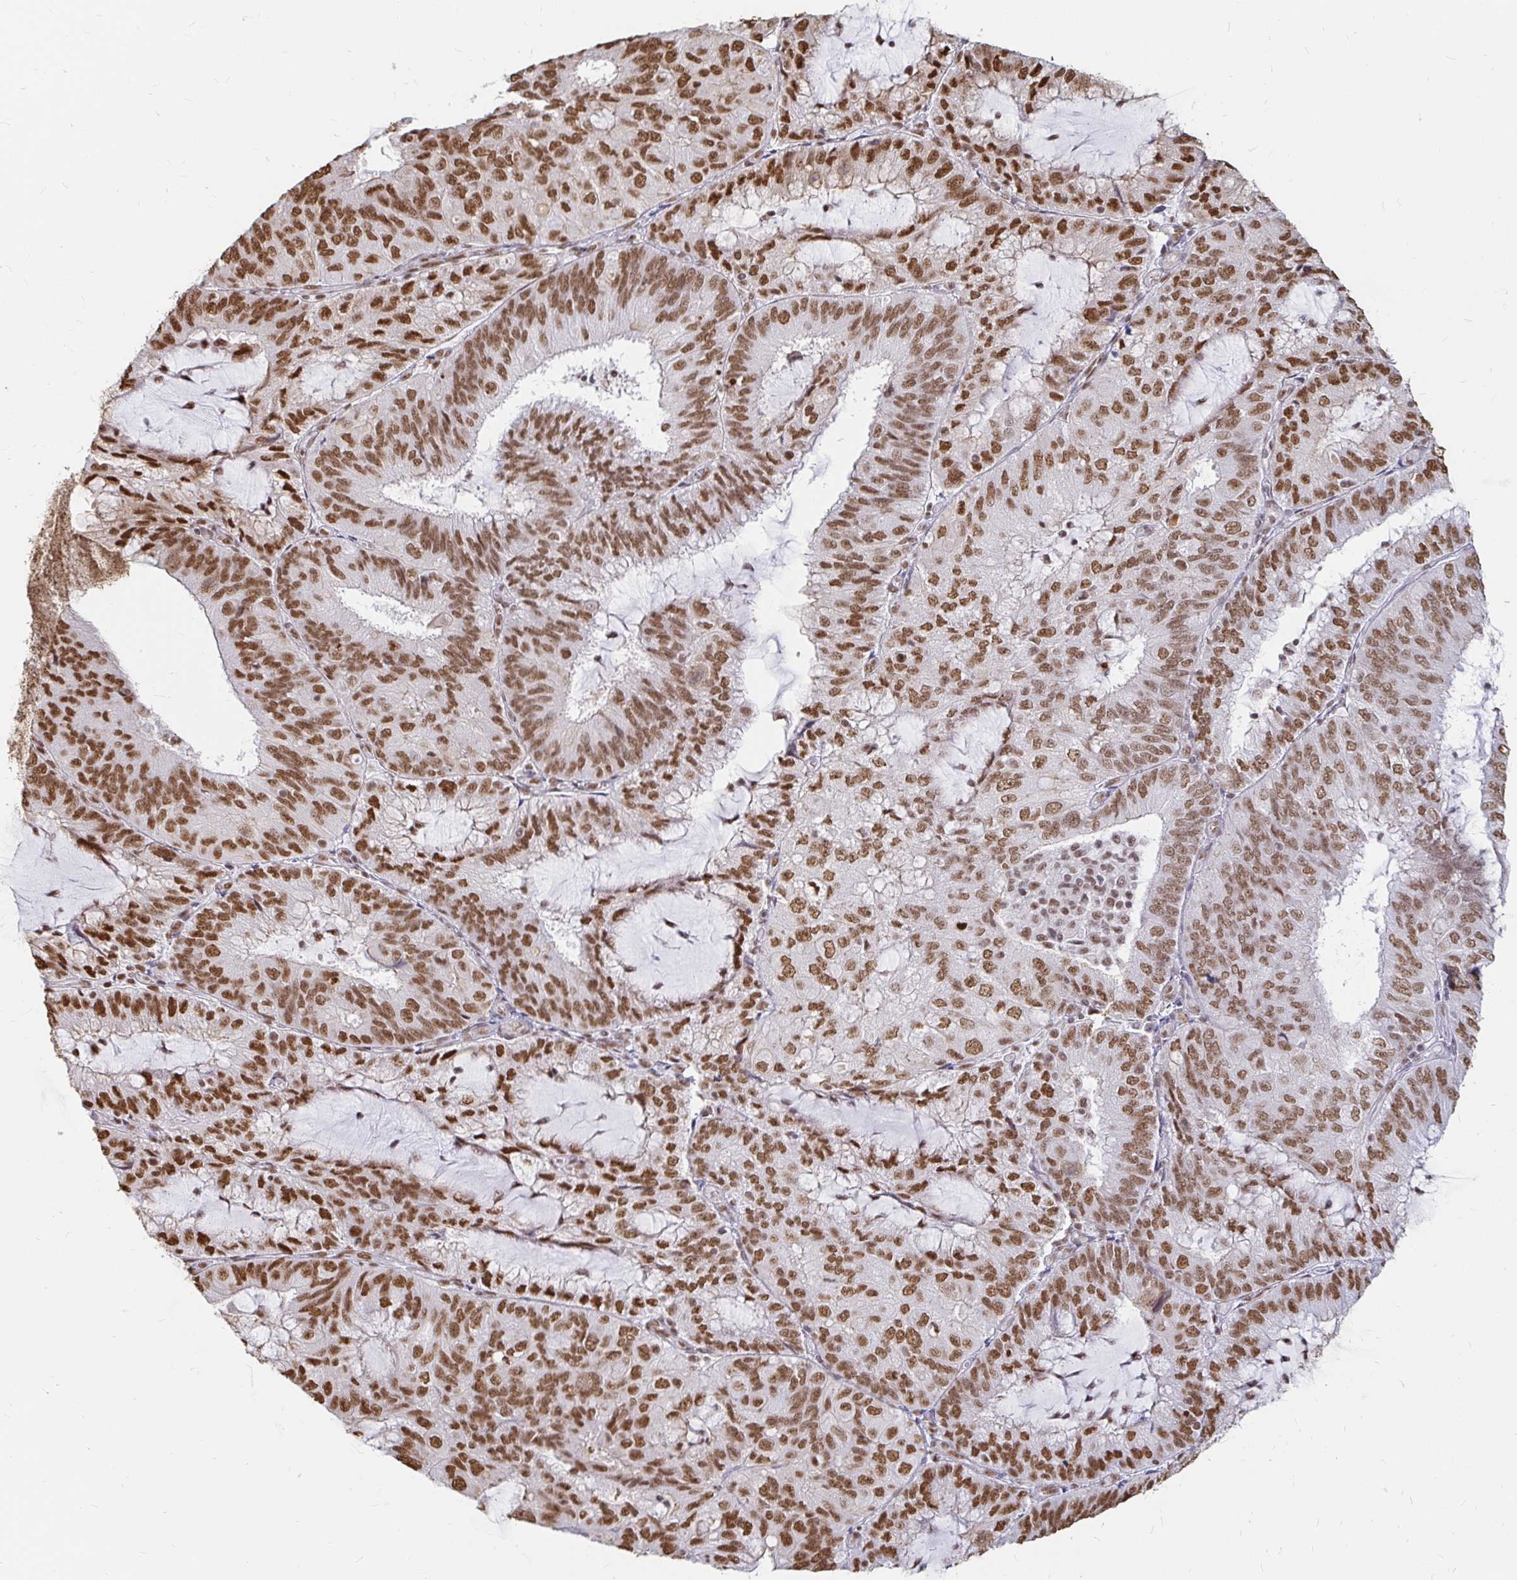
{"staining": {"intensity": "moderate", "quantity": ">75%", "location": "nuclear"}, "tissue": "endometrial cancer", "cell_type": "Tumor cells", "image_type": "cancer", "snomed": [{"axis": "morphology", "description": "Adenocarcinoma, NOS"}, {"axis": "topography", "description": "Endometrium"}], "caption": "Tumor cells reveal moderate nuclear staining in about >75% of cells in endometrial adenocarcinoma.", "gene": "HNRNPU", "patient": {"sex": "female", "age": 81}}